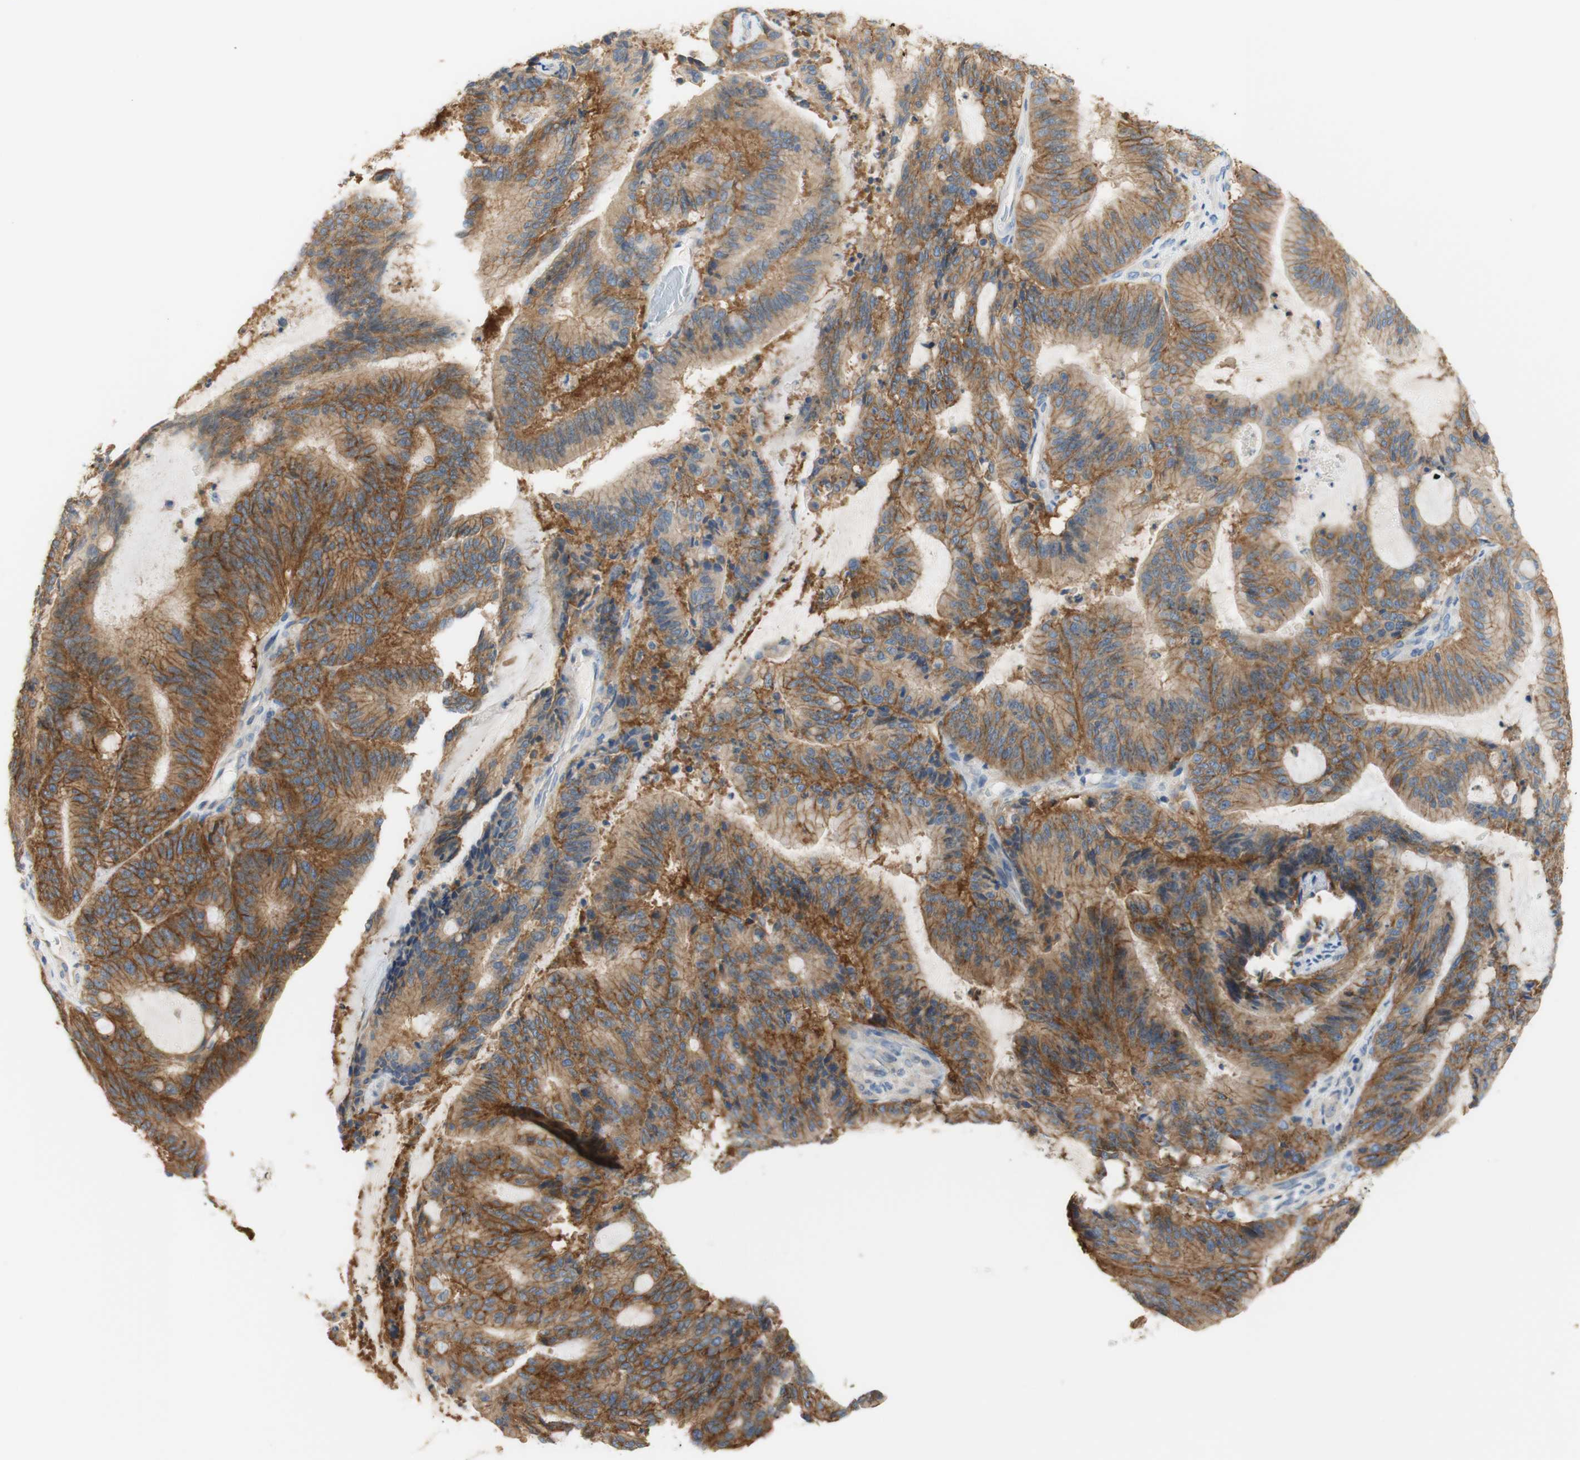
{"staining": {"intensity": "moderate", "quantity": ">75%", "location": "cytoplasmic/membranous"}, "tissue": "liver cancer", "cell_type": "Tumor cells", "image_type": "cancer", "snomed": [{"axis": "morphology", "description": "Cholangiocarcinoma"}, {"axis": "topography", "description": "Liver"}], "caption": "Protein staining demonstrates moderate cytoplasmic/membranous positivity in approximately >75% of tumor cells in liver cancer (cholangiocarcinoma).", "gene": "ATP2B1", "patient": {"sex": "female", "age": 73}}